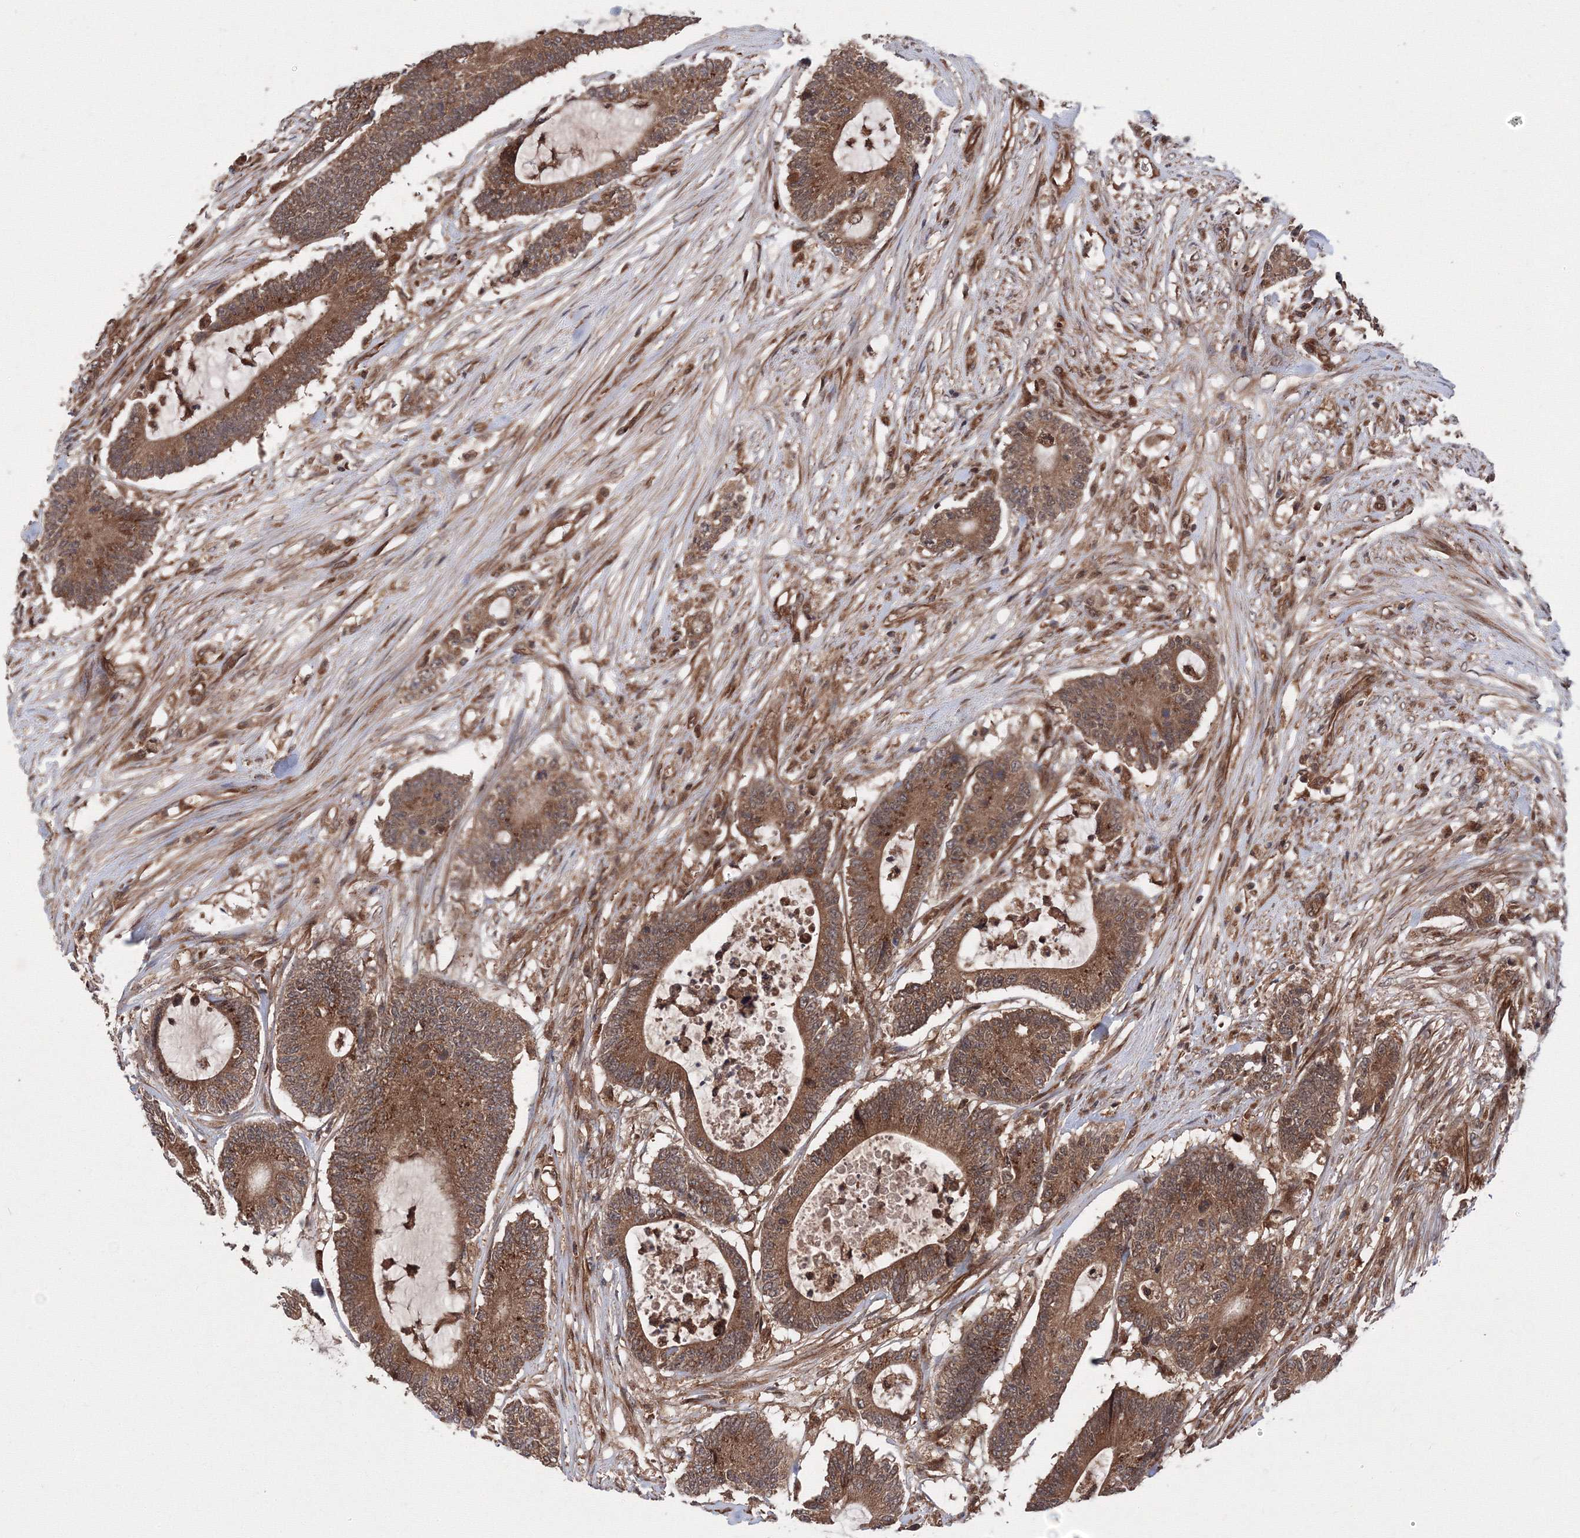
{"staining": {"intensity": "moderate", "quantity": ">75%", "location": "cytoplasmic/membranous"}, "tissue": "colorectal cancer", "cell_type": "Tumor cells", "image_type": "cancer", "snomed": [{"axis": "morphology", "description": "Adenocarcinoma, NOS"}, {"axis": "topography", "description": "Colon"}], "caption": "IHC histopathology image of human adenocarcinoma (colorectal) stained for a protein (brown), which reveals medium levels of moderate cytoplasmic/membranous positivity in approximately >75% of tumor cells.", "gene": "ATG3", "patient": {"sex": "female", "age": 84}}